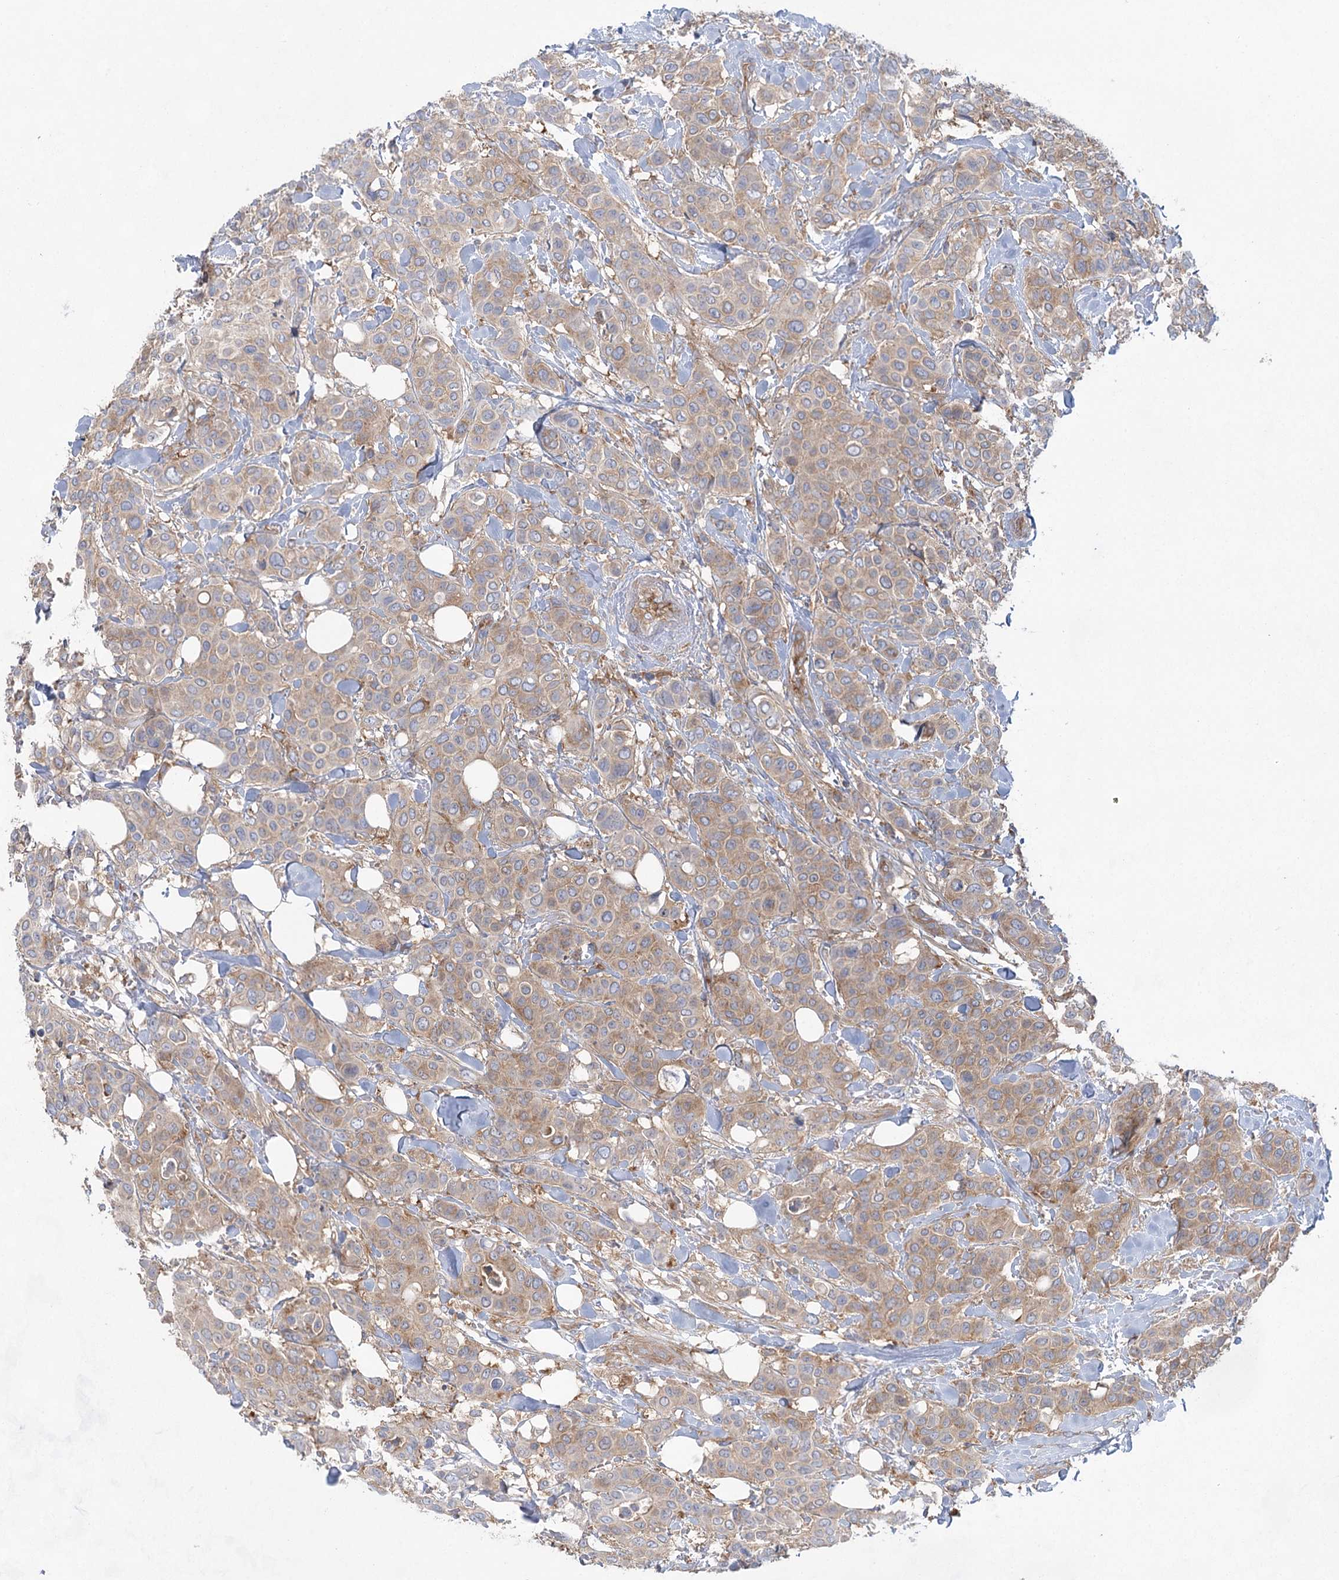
{"staining": {"intensity": "weak", "quantity": "25%-75%", "location": "cytoplasmic/membranous"}, "tissue": "breast cancer", "cell_type": "Tumor cells", "image_type": "cancer", "snomed": [{"axis": "morphology", "description": "Lobular carcinoma"}, {"axis": "topography", "description": "Breast"}], "caption": "This photomicrograph reveals breast cancer (lobular carcinoma) stained with IHC to label a protein in brown. The cytoplasmic/membranous of tumor cells show weak positivity for the protein. Nuclei are counter-stained blue.", "gene": "EIF3A", "patient": {"sex": "female", "age": 51}}